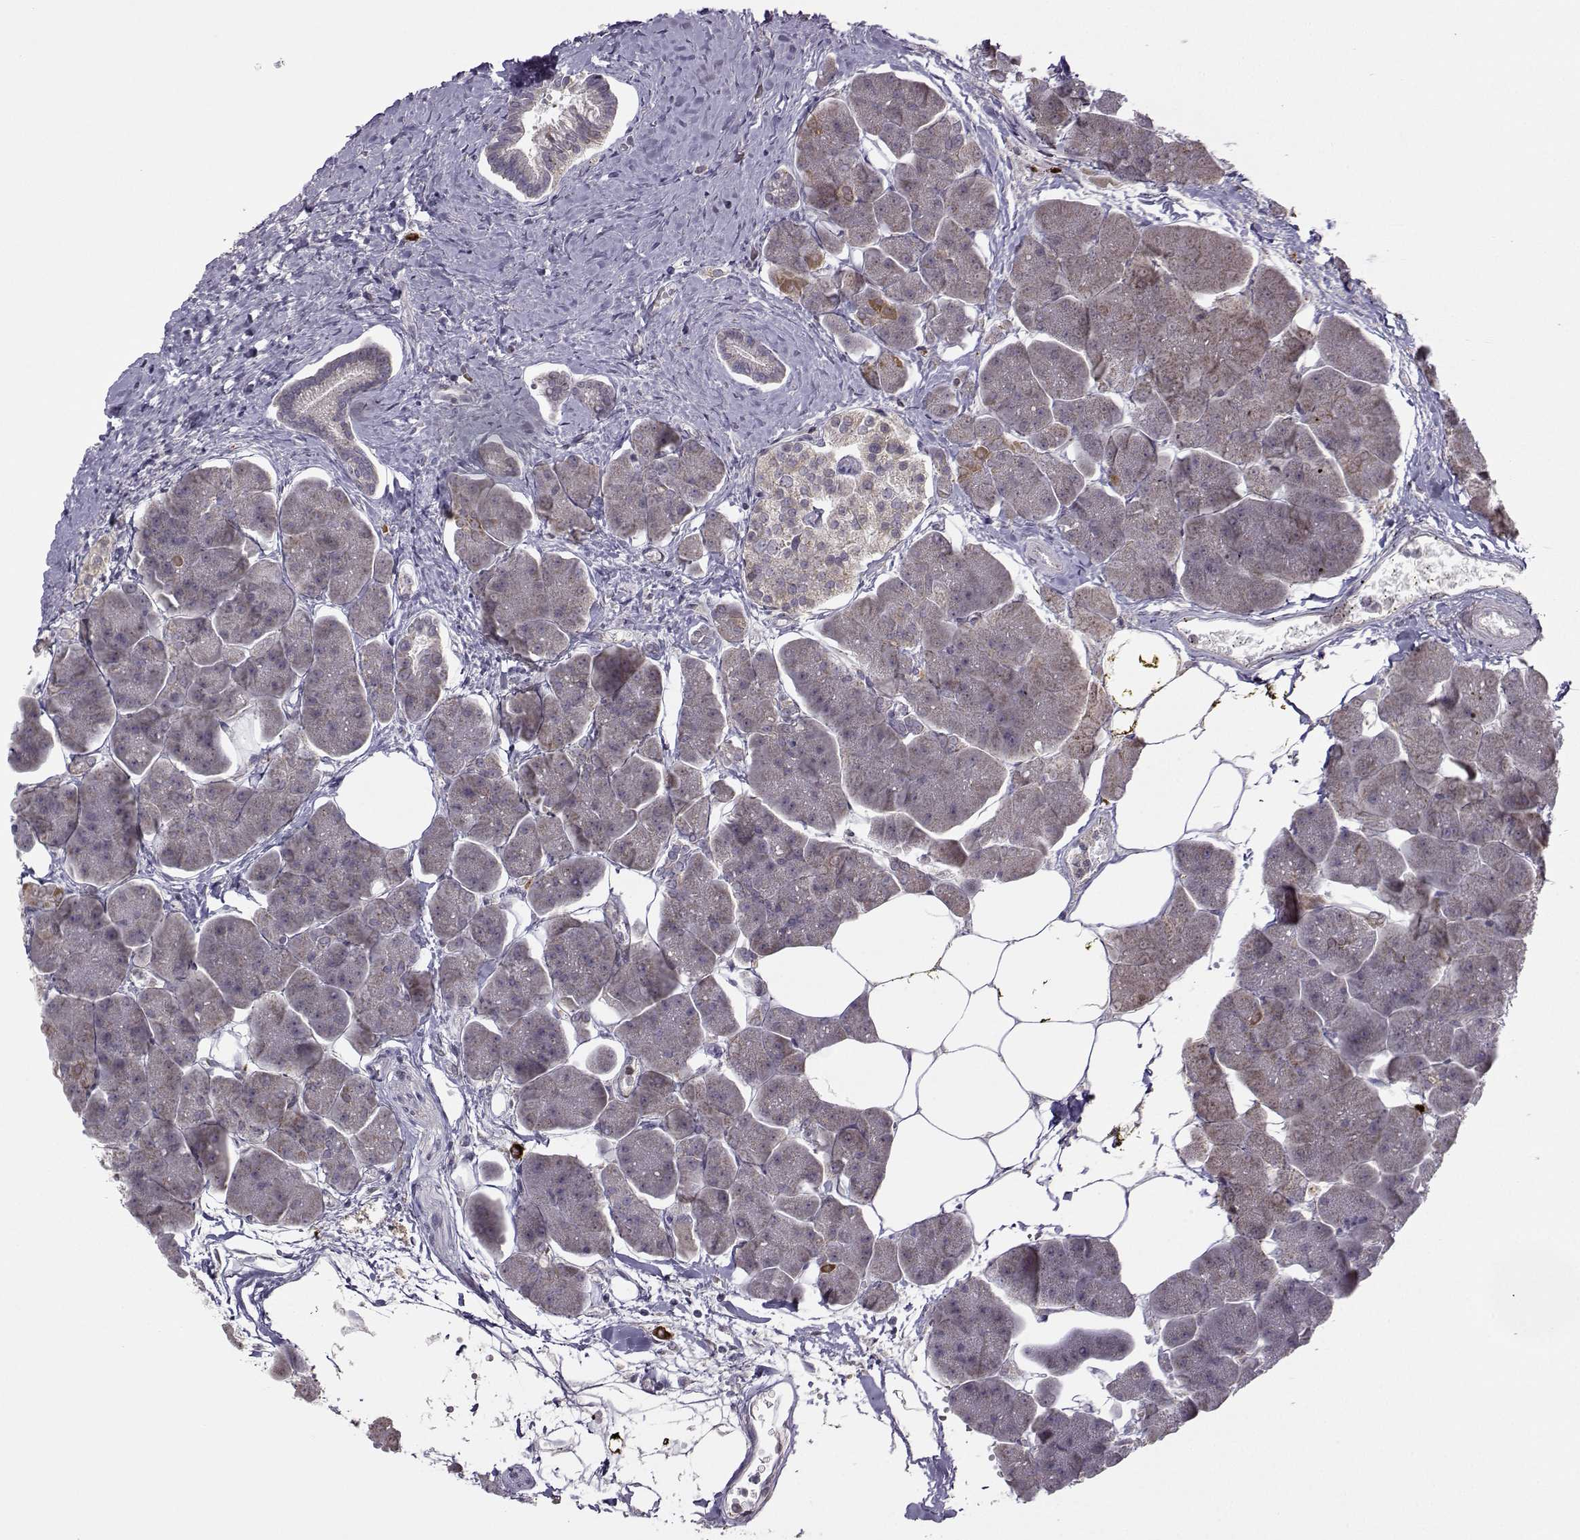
{"staining": {"intensity": "moderate", "quantity": "25%-75%", "location": "cytoplasmic/membranous"}, "tissue": "pancreas", "cell_type": "Exocrine glandular cells", "image_type": "normal", "snomed": [{"axis": "morphology", "description": "Normal tissue, NOS"}, {"axis": "topography", "description": "Adipose tissue"}, {"axis": "topography", "description": "Pancreas"}, {"axis": "topography", "description": "Peripheral nerve tissue"}], "caption": "High-magnification brightfield microscopy of unremarkable pancreas stained with DAB (brown) and counterstained with hematoxylin (blue). exocrine glandular cells exhibit moderate cytoplasmic/membranous staining is seen in about25%-75% of cells. (brown staining indicates protein expression, while blue staining denotes nuclei).", "gene": "NECAB3", "patient": {"sex": "female", "age": 58}}